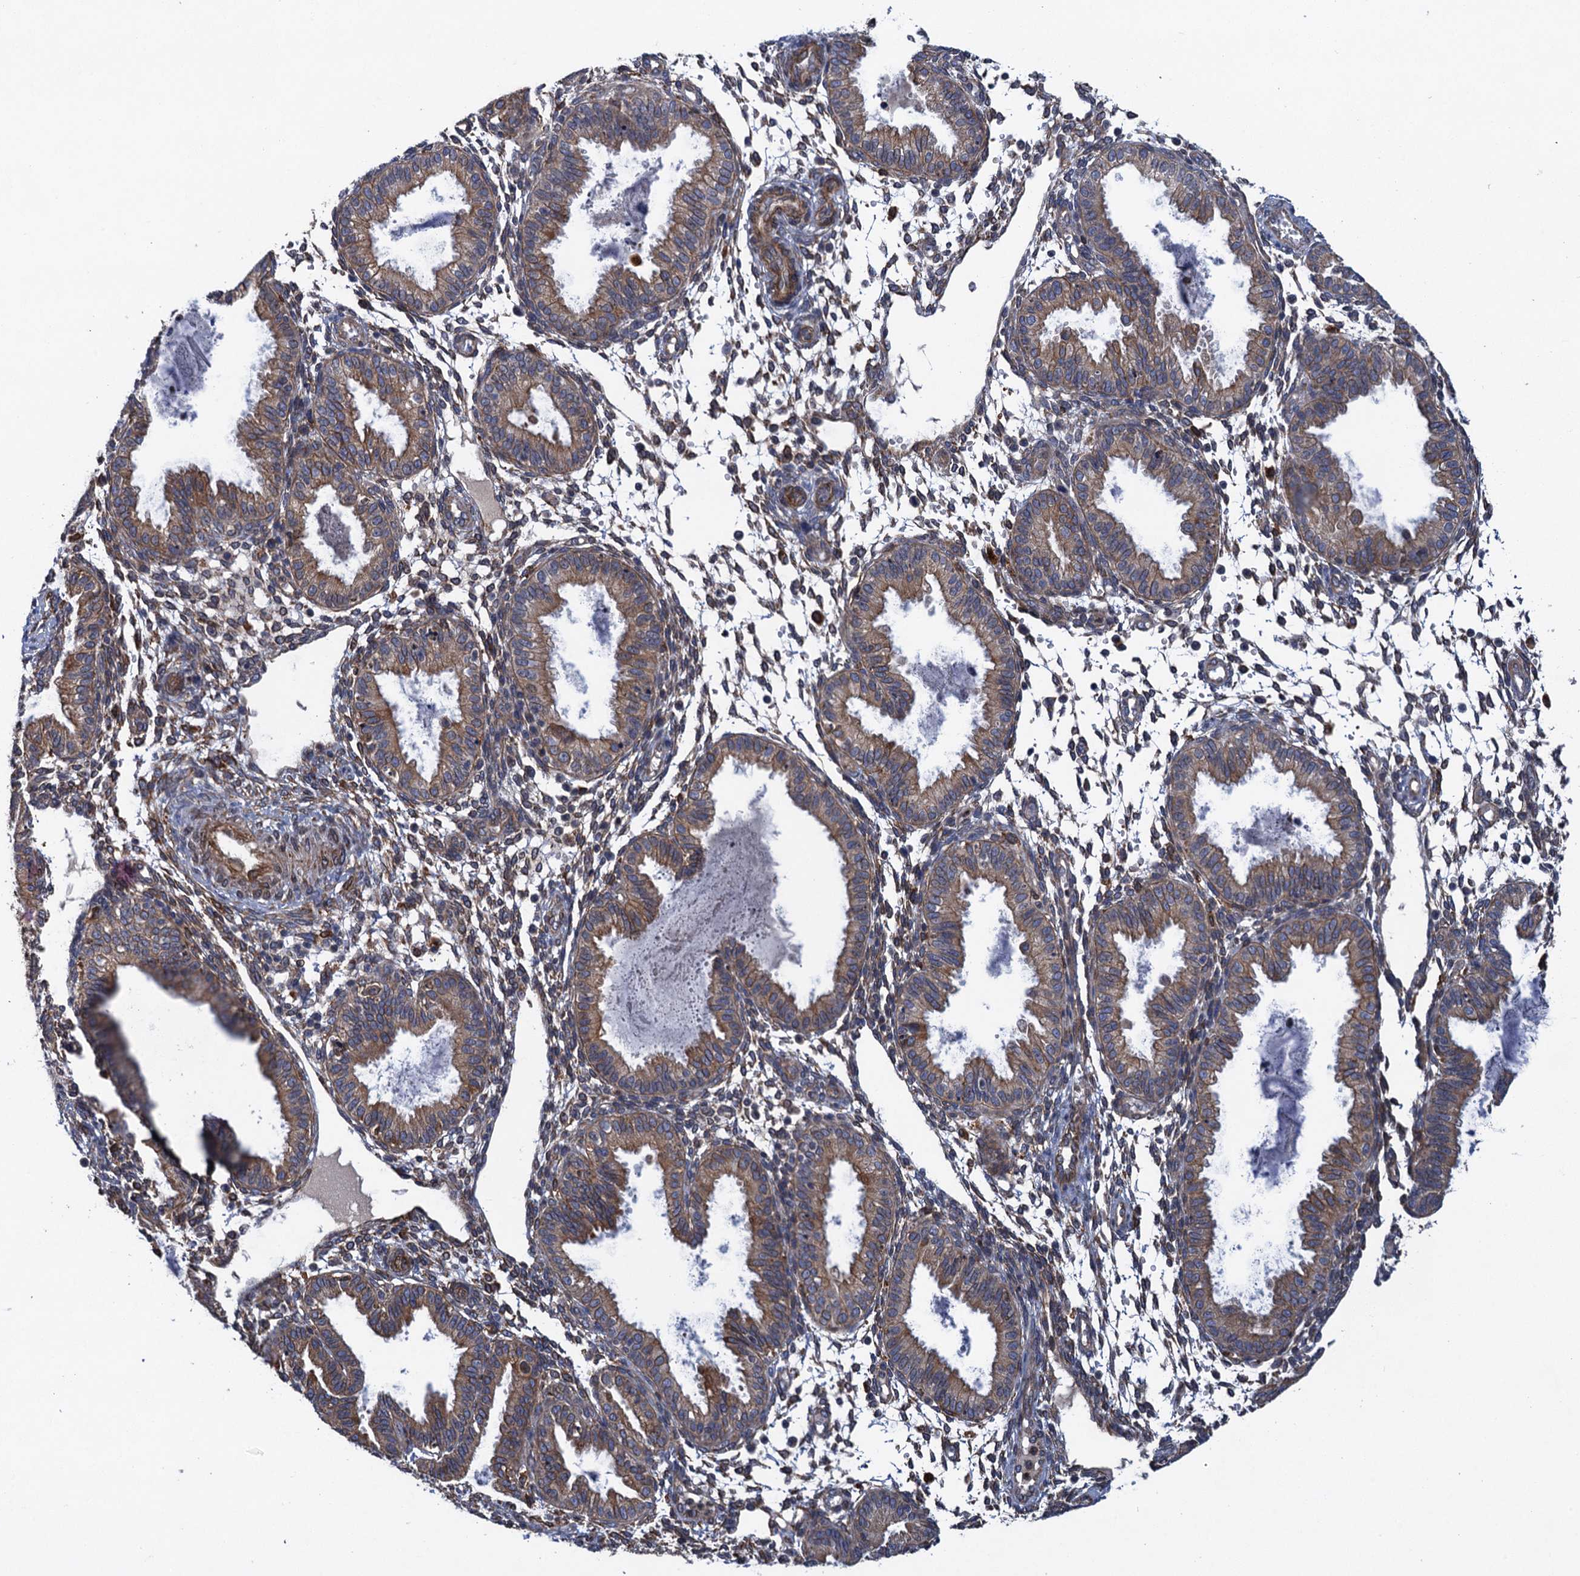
{"staining": {"intensity": "moderate", "quantity": "<25%", "location": "cytoplasmic/membranous"}, "tissue": "endometrium", "cell_type": "Cells in endometrial stroma", "image_type": "normal", "snomed": [{"axis": "morphology", "description": "Normal tissue, NOS"}, {"axis": "topography", "description": "Endometrium"}], "caption": "Immunohistochemical staining of normal endometrium reveals moderate cytoplasmic/membranous protein positivity in about <25% of cells in endometrial stroma.", "gene": "ARMC5", "patient": {"sex": "female", "age": 33}}